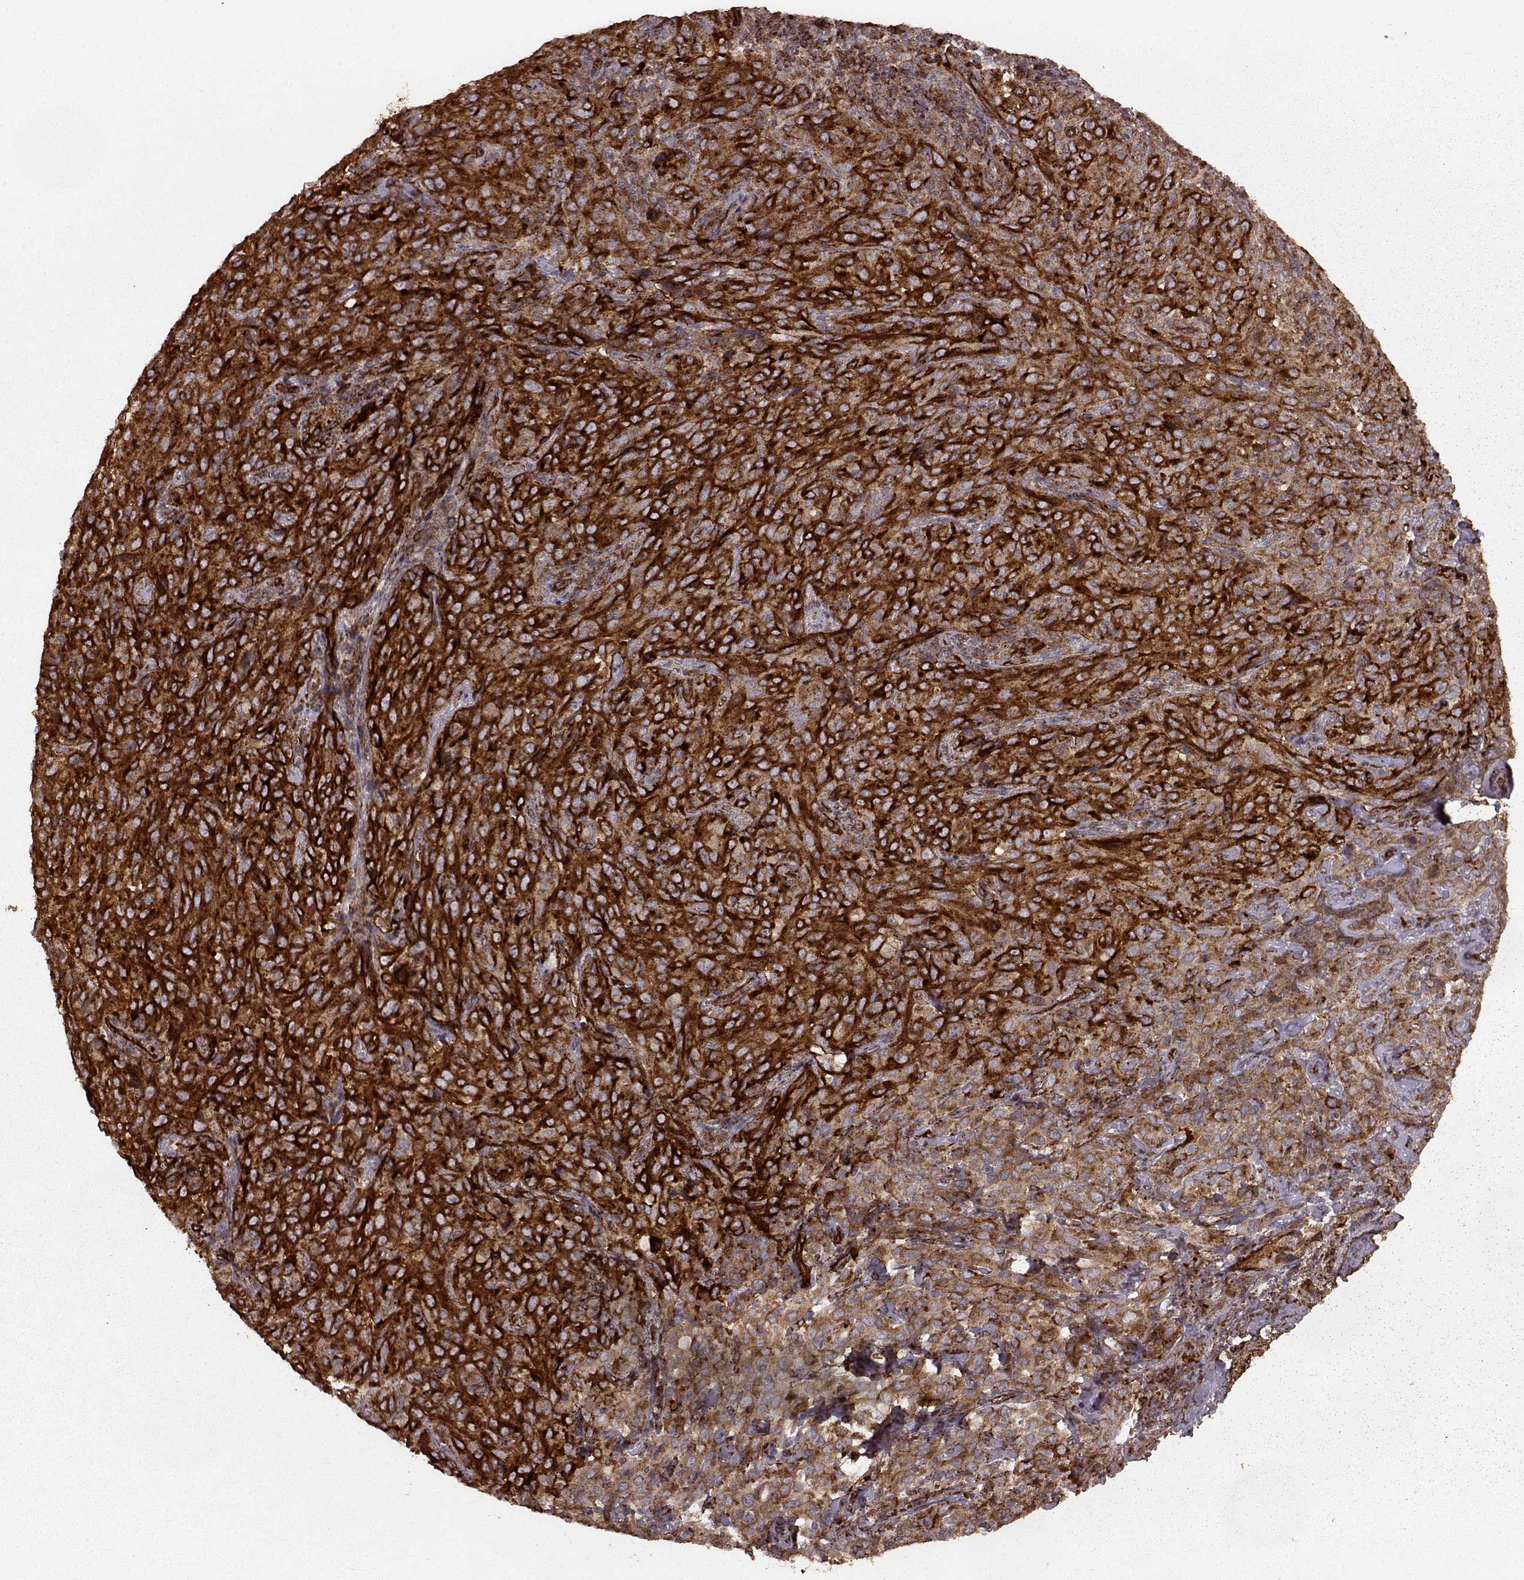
{"staining": {"intensity": "strong", "quantity": ">75%", "location": "cytoplasmic/membranous"}, "tissue": "cervical cancer", "cell_type": "Tumor cells", "image_type": "cancer", "snomed": [{"axis": "morphology", "description": "Squamous cell carcinoma, NOS"}, {"axis": "topography", "description": "Cervix"}], "caption": "Immunohistochemistry histopathology image of neoplastic tissue: squamous cell carcinoma (cervical) stained using immunohistochemistry exhibits high levels of strong protein expression localized specifically in the cytoplasmic/membranous of tumor cells, appearing as a cytoplasmic/membranous brown color.", "gene": "FXN", "patient": {"sex": "female", "age": 51}}